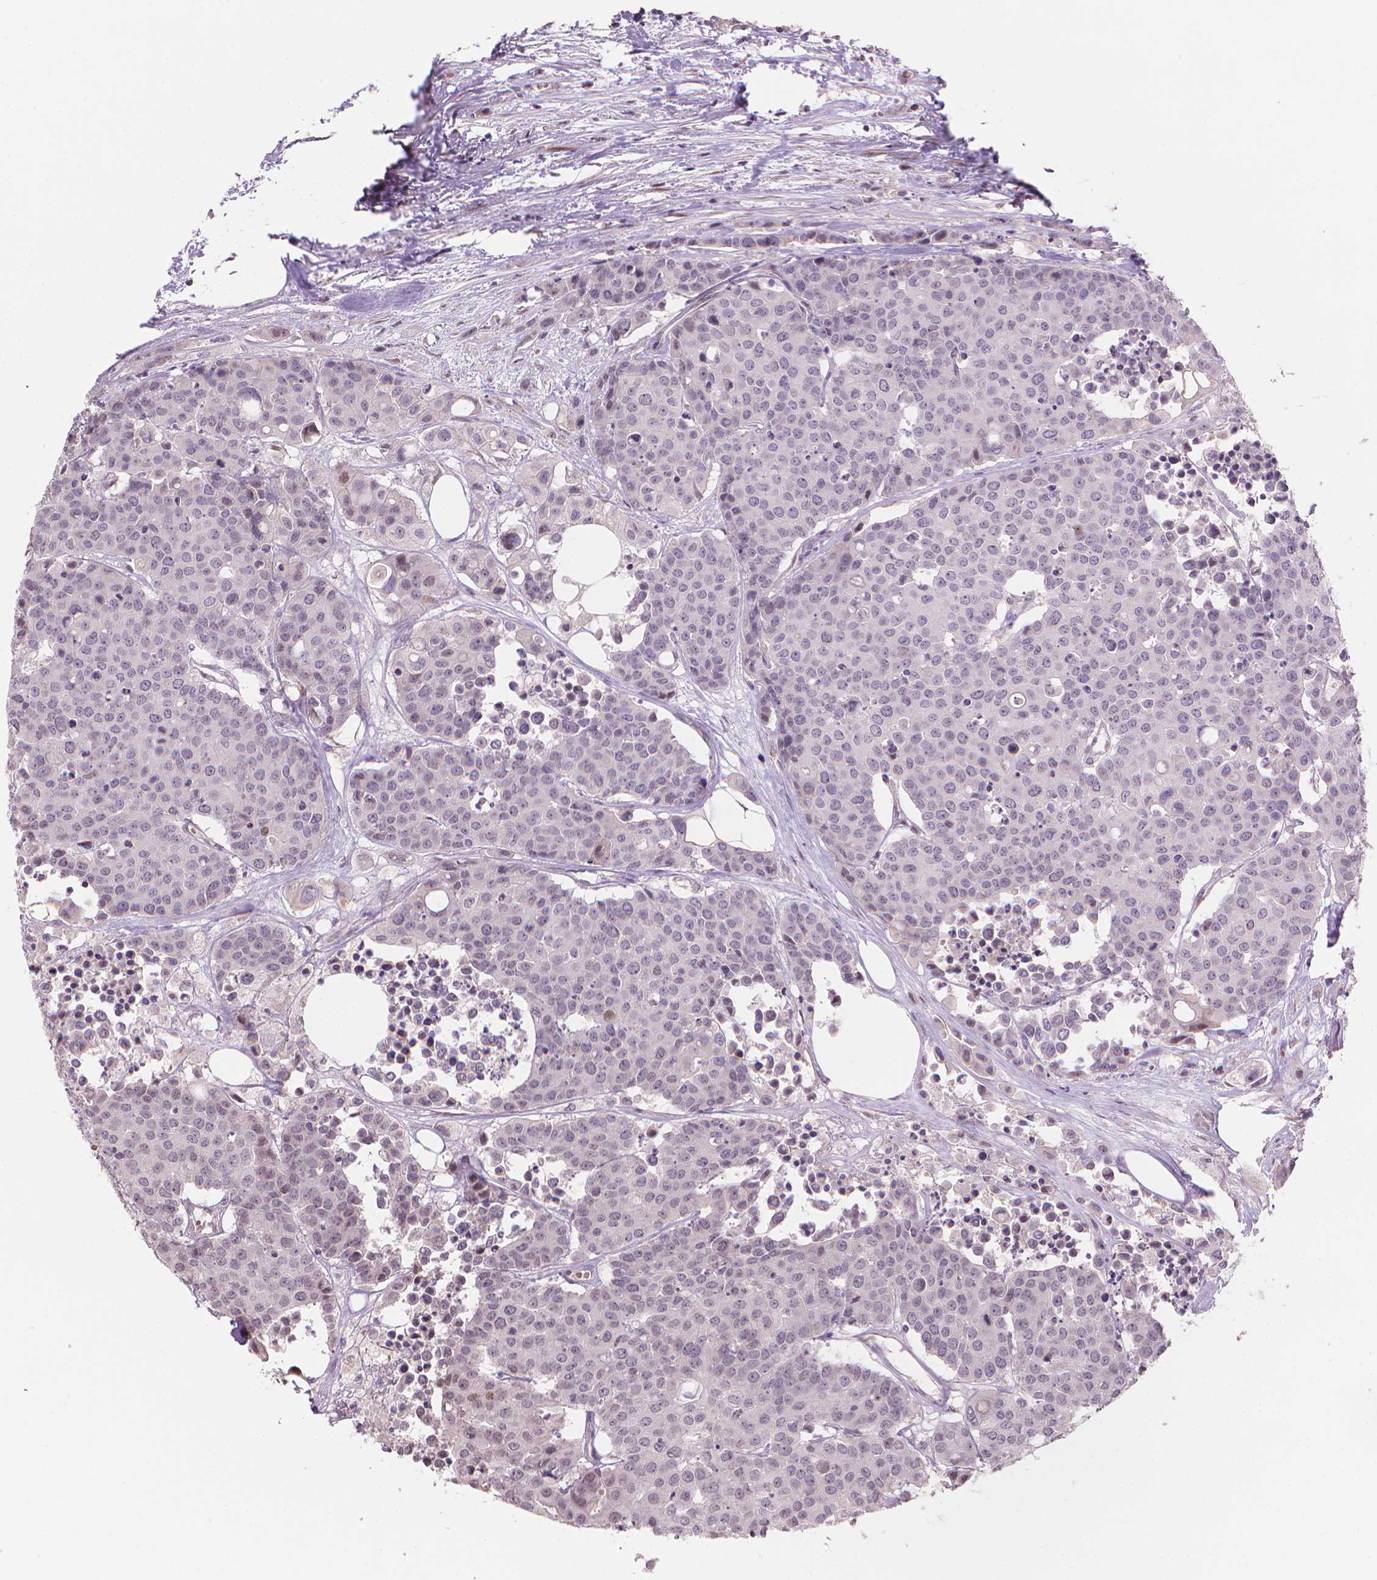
{"staining": {"intensity": "negative", "quantity": "none", "location": "none"}, "tissue": "carcinoid", "cell_type": "Tumor cells", "image_type": "cancer", "snomed": [{"axis": "morphology", "description": "Carcinoid, malignant, NOS"}, {"axis": "topography", "description": "Colon"}], "caption": "The immunohistochemistry (IHC) micrograph has no significant staining in tumor cells of carcinoid tissue. Nuclei are stained in blue.", "gene": "IFFO1", "patient": {"sex": "male", "age": 81}}